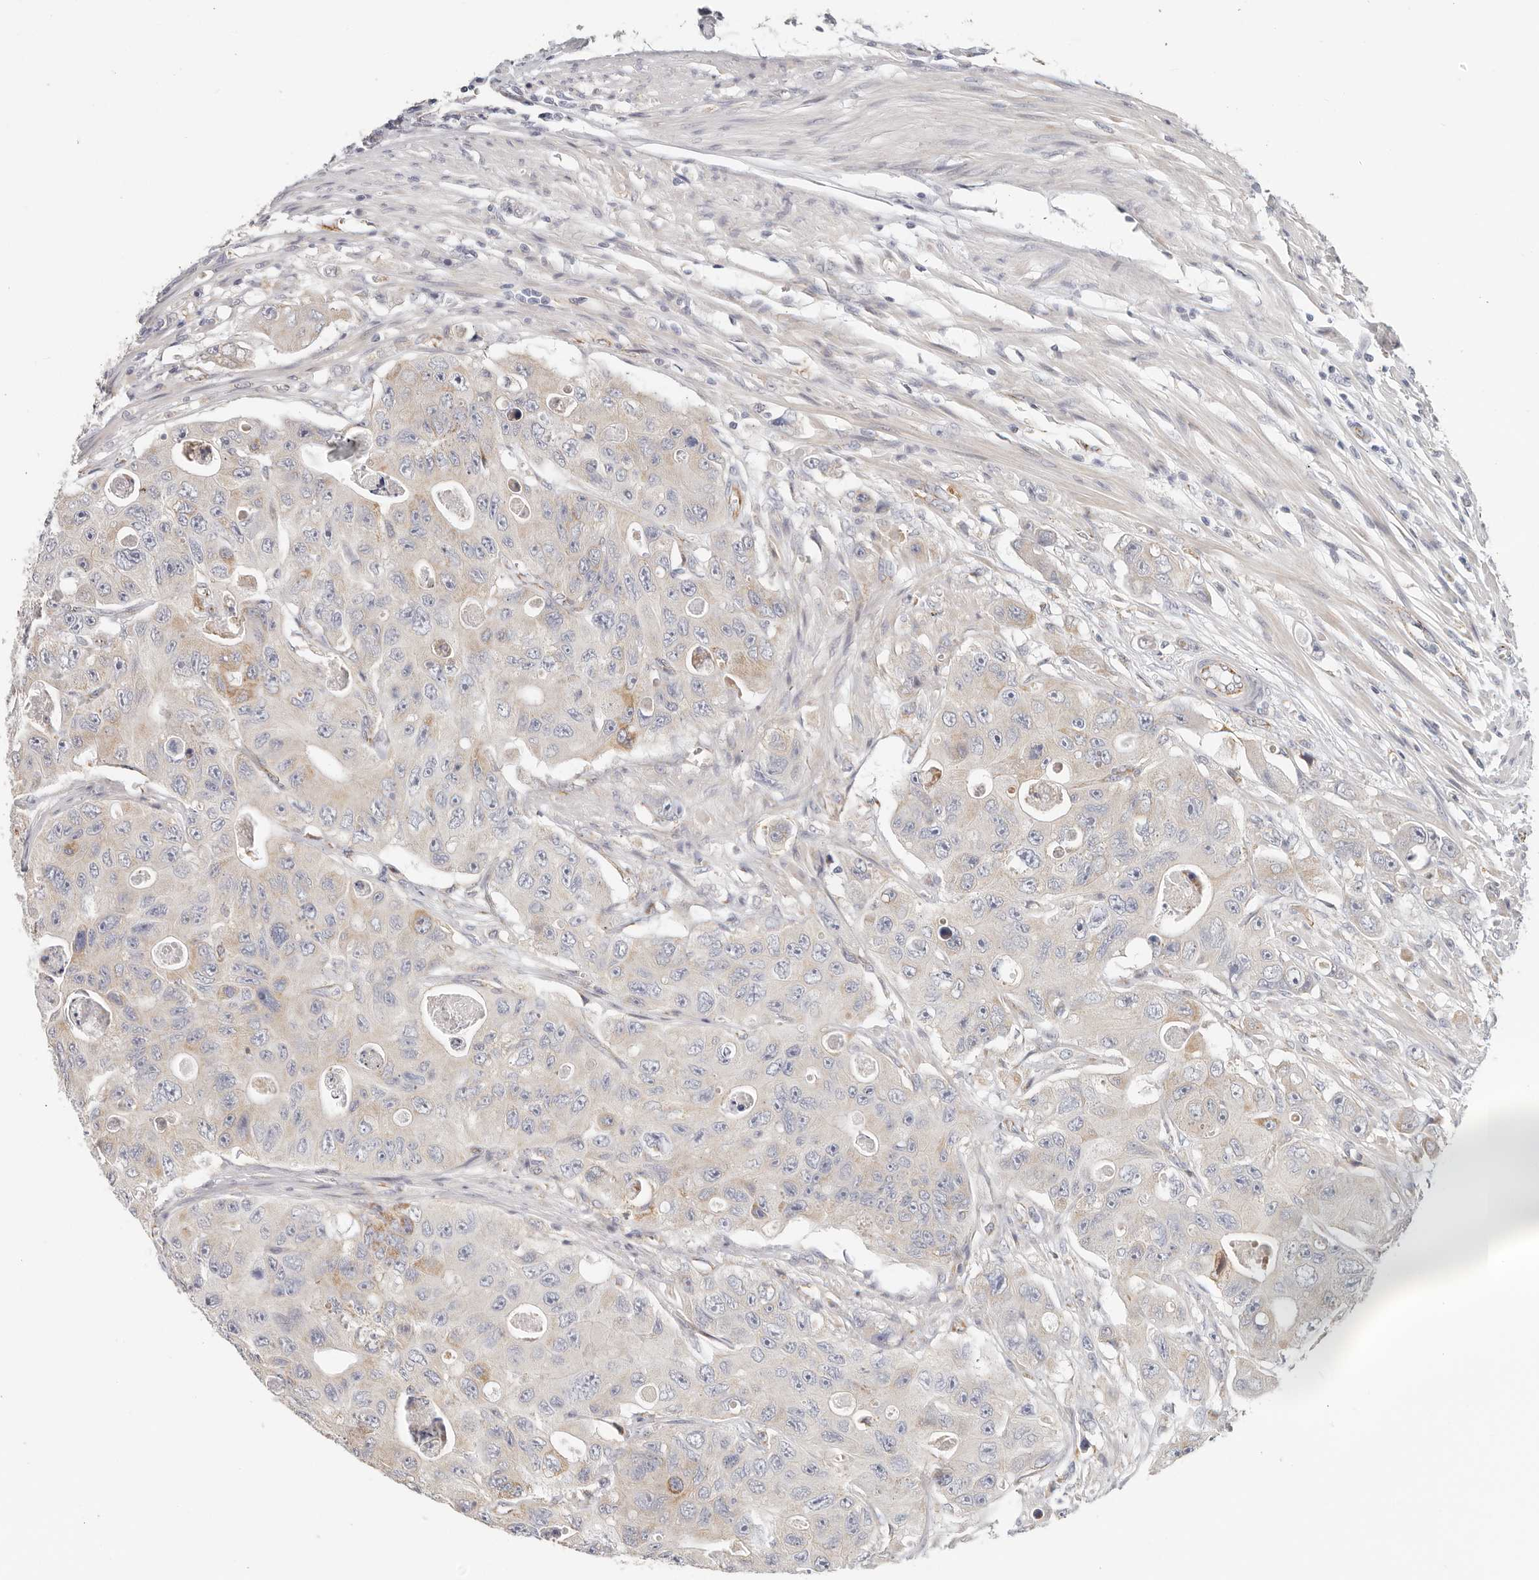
{"staining": {"intensity": "moderate", "quantity": "<25%", "location": "cytoplasmic/membranous"}, "tissue": "colorectal cancer", "cell_type": "Tumor cells", "image_type": "cancer", "snomed": [{"axis": "morphology", "description": "Adenocarcinoma, NOS"}, {"axis": "topography", "description": "Colon"}], "caption": "Immunohistochemistry (DAB (3,3'-diaminobenzidine)) staining of colorectal adenocarcinoma exhibits moderate cytoplasmic/membranous protein staining in approximately <25% of tumor cells. The staining is performed using DAB brown chromogen to label protein expression. The nuclei are counter-stained blue using hematoxylin.", "gene": "AFDN", "patient": {"sex": "female", "age": 46}}